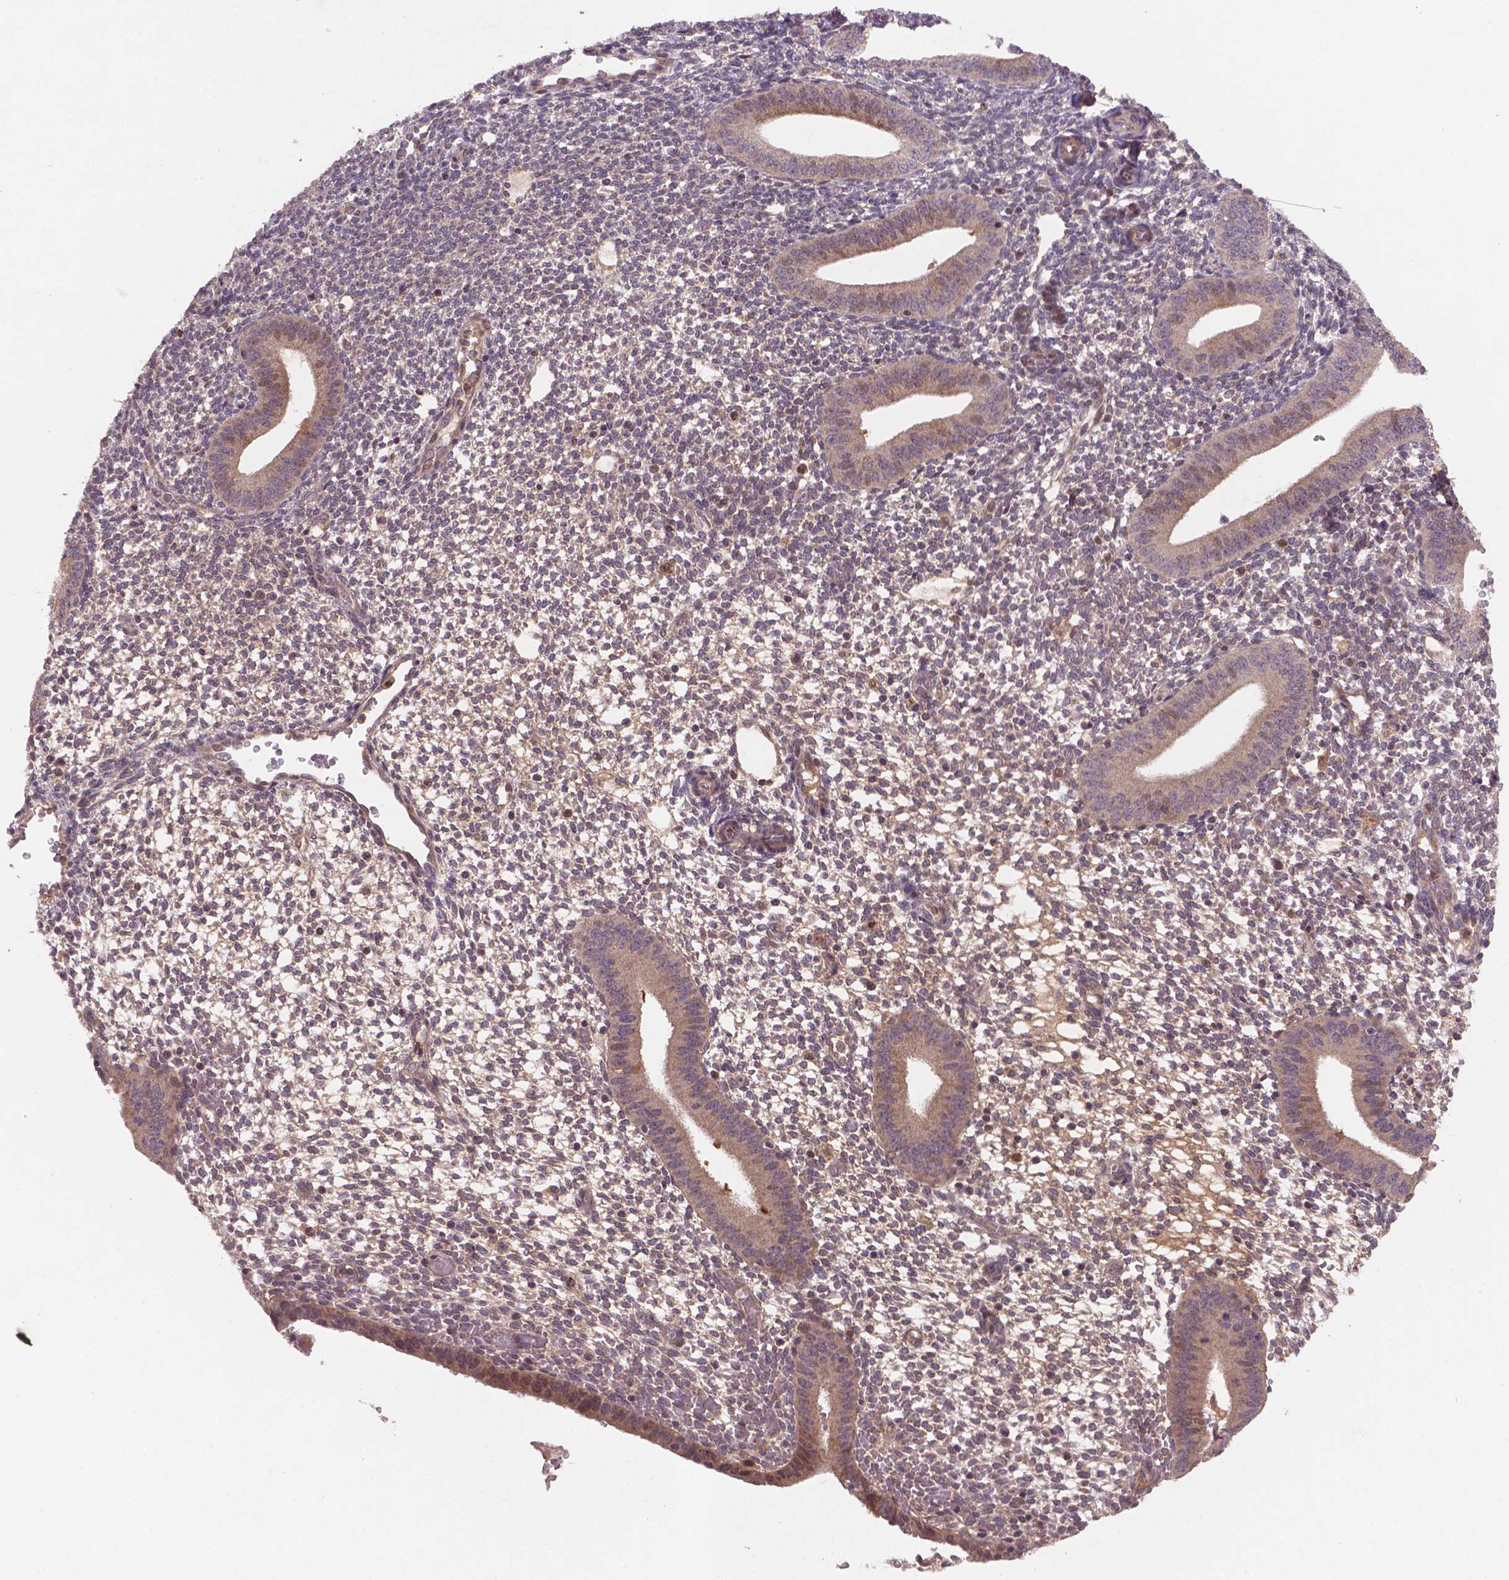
{"staining": {"intensity": "weak", "quantity": "<25%", "location": "cytoplasmic/membranous"}, "tissue": "endometrium", "cell_type": "Cells in endometrial stroma", "image_type": "normal", "snomed": [{"axis": "morphology", "description": "Normal tissue, NOS"}, {"axis": "topography", "description": "Endometrium"}], "caption": "A high-resolution histopathology image shows immunohistochemistry staining of benign endometrium, which exhibits no significant staining in cells in endometrial stroma. (DAB (3,3'-diaminobenzidine) immunohistochemistry (IHC) with hematoxylin counter stain).", "gene": "NIPAL2", "patient": {"sex": "female", "age": 40}}